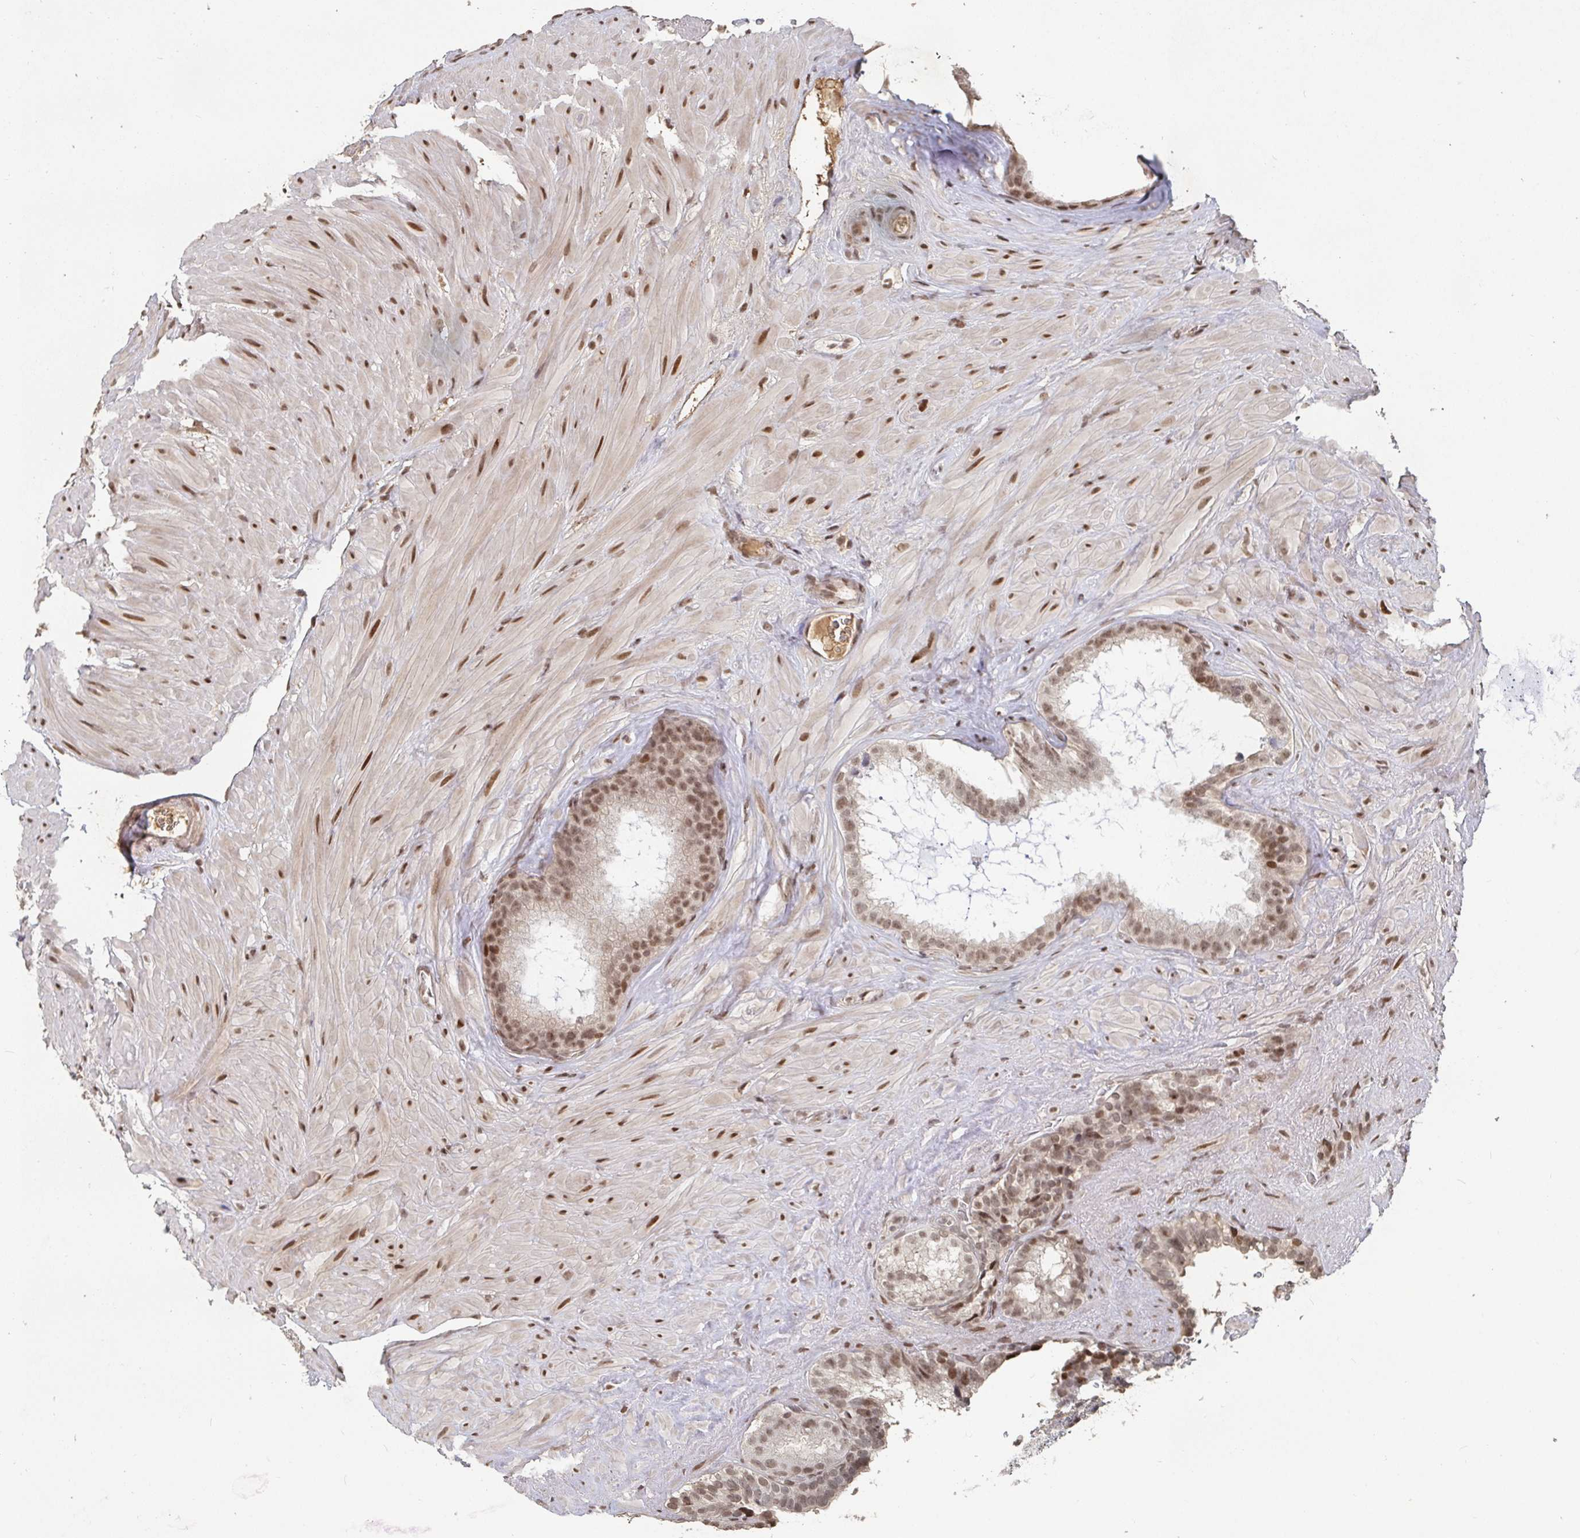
{"staining": {"intensity": "moderate", "quantity": ">75%", "location": "nuclear"}, "tissue": "seminal vesicle", "cell_type": "Glandular cells", "image_type": "normal", "snomed": [{"axis": "morphology", "description": "Normal tissue, NOS"}, {"axis": "topography", "description": "Seminal veicle"}], "caption": "IHC histopathology image of unremarkable seminal vesicle stained for a protein (brown), which reveals medium levels of moderate nuclear staining in about >75% of glandular cells.", "gene": "ZDHHC12", "patient": {"sex": "male", "age": 60}}